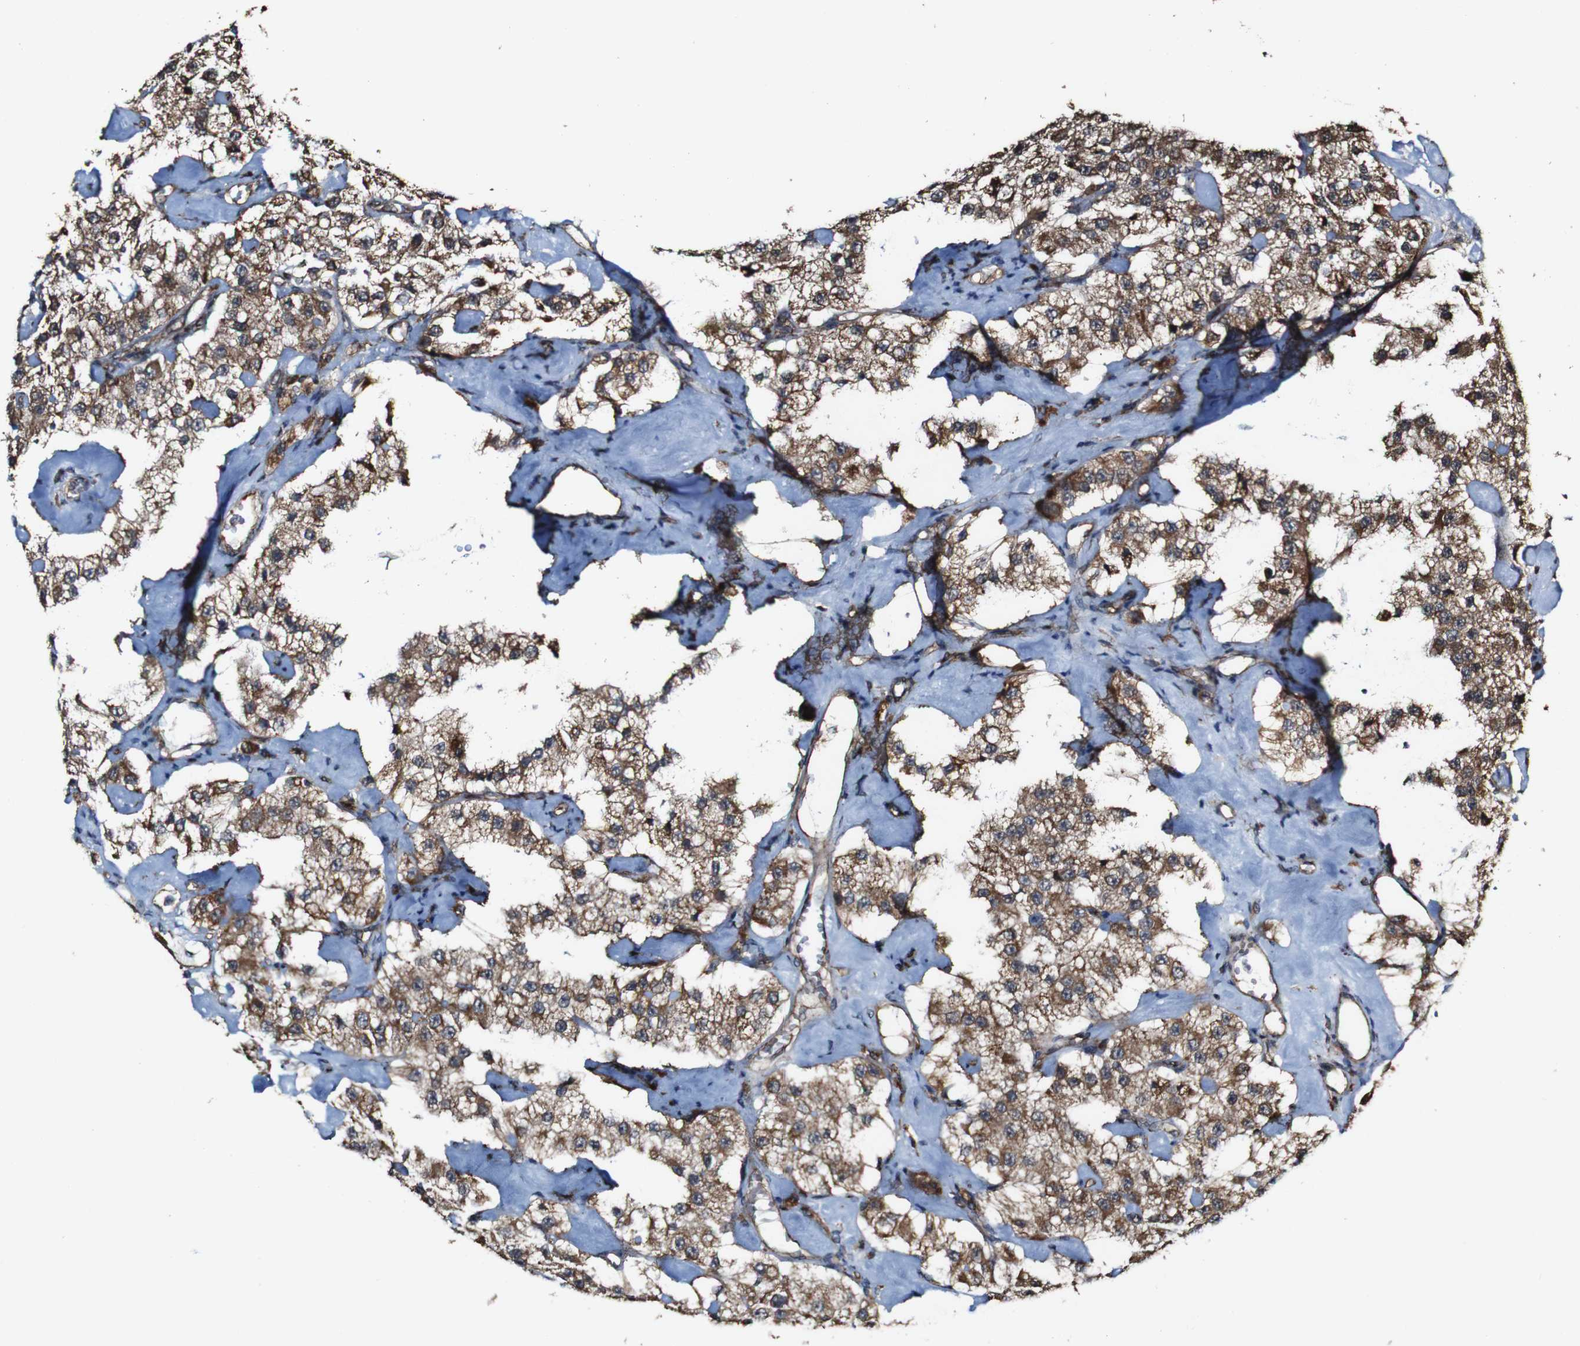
{"staining": {"intensity": "strong", "quantity": "25%-75%", "location": "cytoplasmic/membranous"}, "tissue": "carcinoid", "cell_type": "Tumor cells", "image_type": "cancer", "snomed": [{"axis": "morphology", "description": "Carcinoid, malignant, NOS"}, {"axis": "topography", "description": "Pancreas"}], "caption": "A photomicrograph showing strong cytoplasmic/membranous staining in about 25%-75% of tumor cells in carcinoid (malignant), as visualized by brown immunohistochemical staining.", "gene": "BTN3A3", "patient": {"sex": "male", "age": 41}}